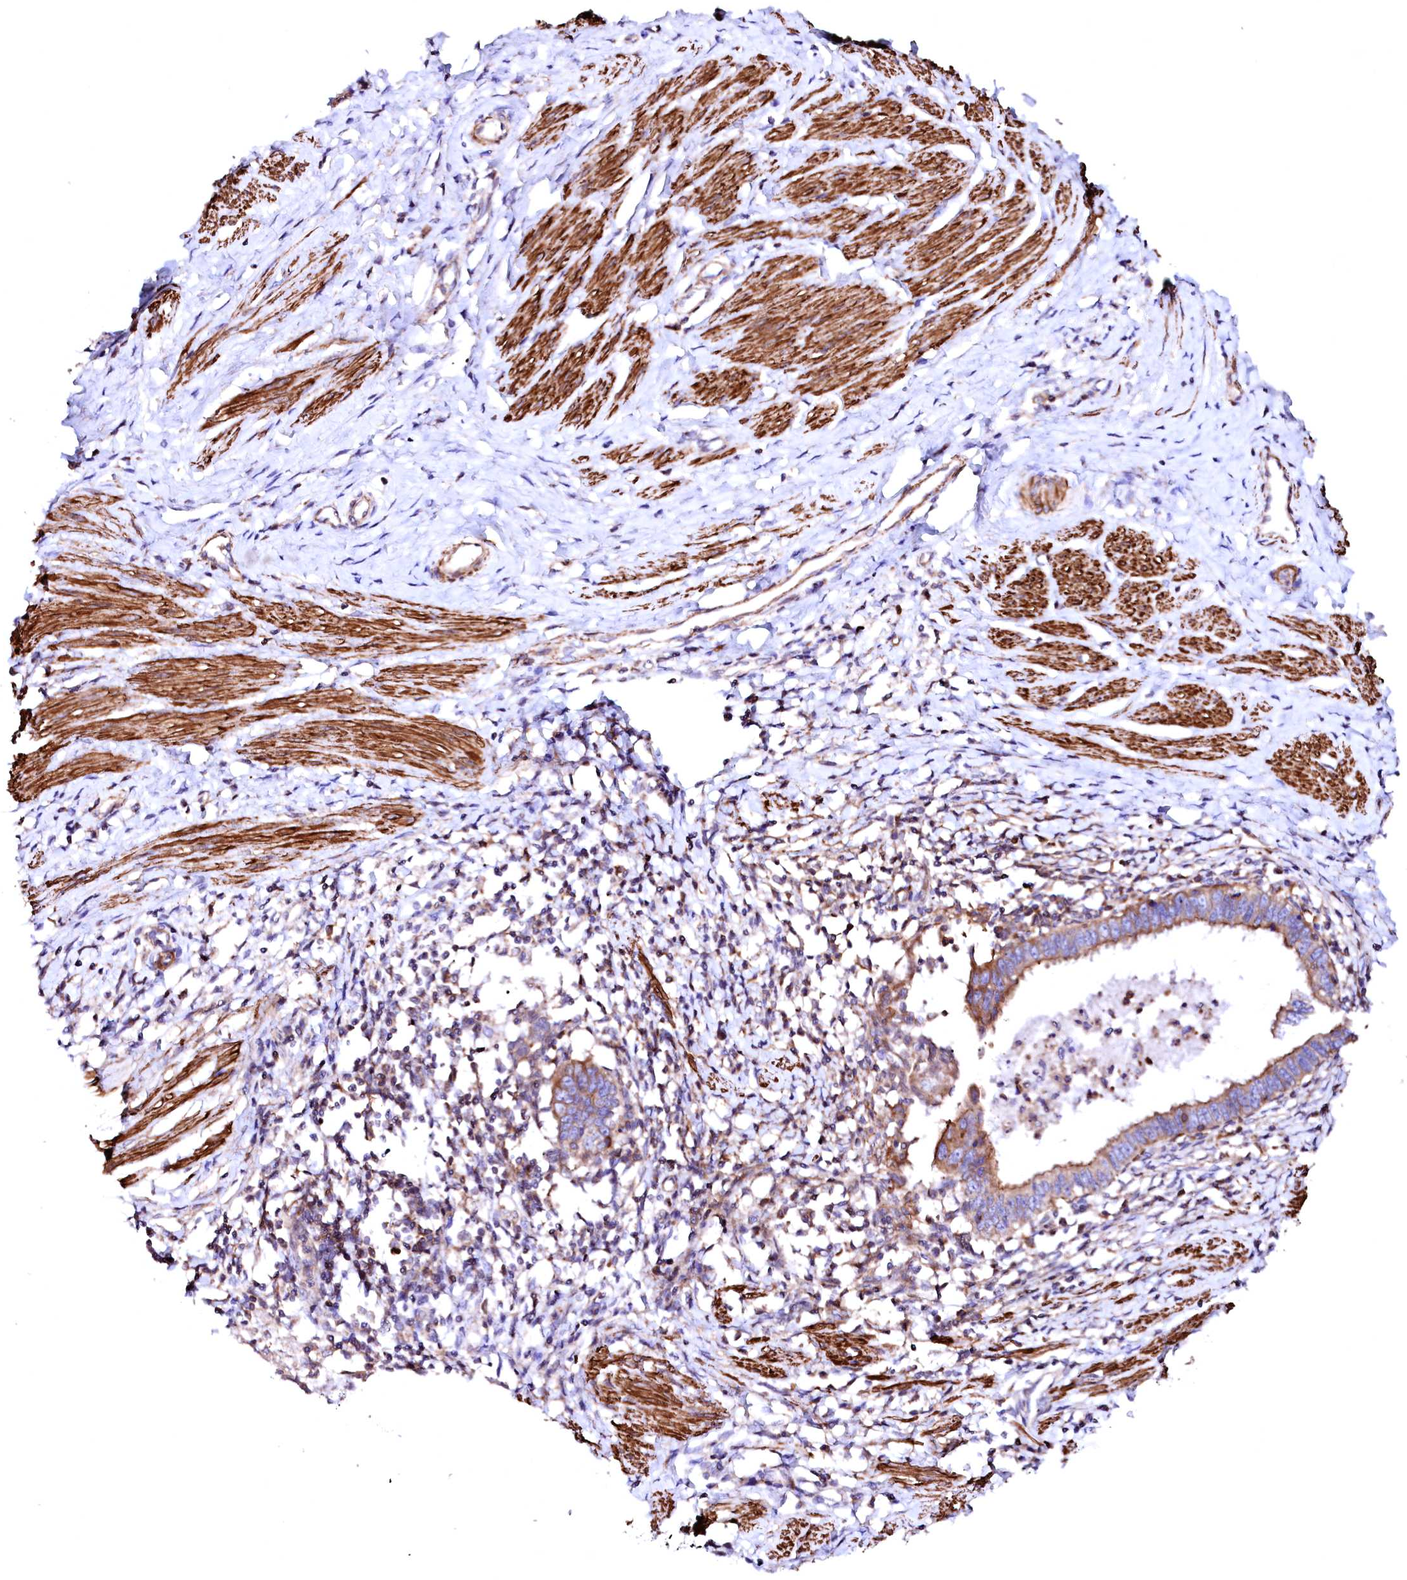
{"staining": {"intensity": "moderate", "quantity": ">75%", "location": "cytoplasmic/membranous"}, "tissue": "cervical cancer", "cell_type": "Tumor cells", "image_type": "cancer", "snomed": [{"axis": "morphology", "description": "Adenocarcinoma, NOS"}, {"axis": "topography", "description": "Cervix"}], "caption": "Immunohistochemistry of cervical cancer displays medium levels of moderate cytoplasmic/membranous expression in about >75% of tumor cells. The protein is stained brown, and the nuclei are stained in blue (DAB (3,3'-diaminobenzidine) IHC with brightfield microscopy, high magnification).", "gene": "GPR176", "patient": {"sex": "female", "age": 36}}